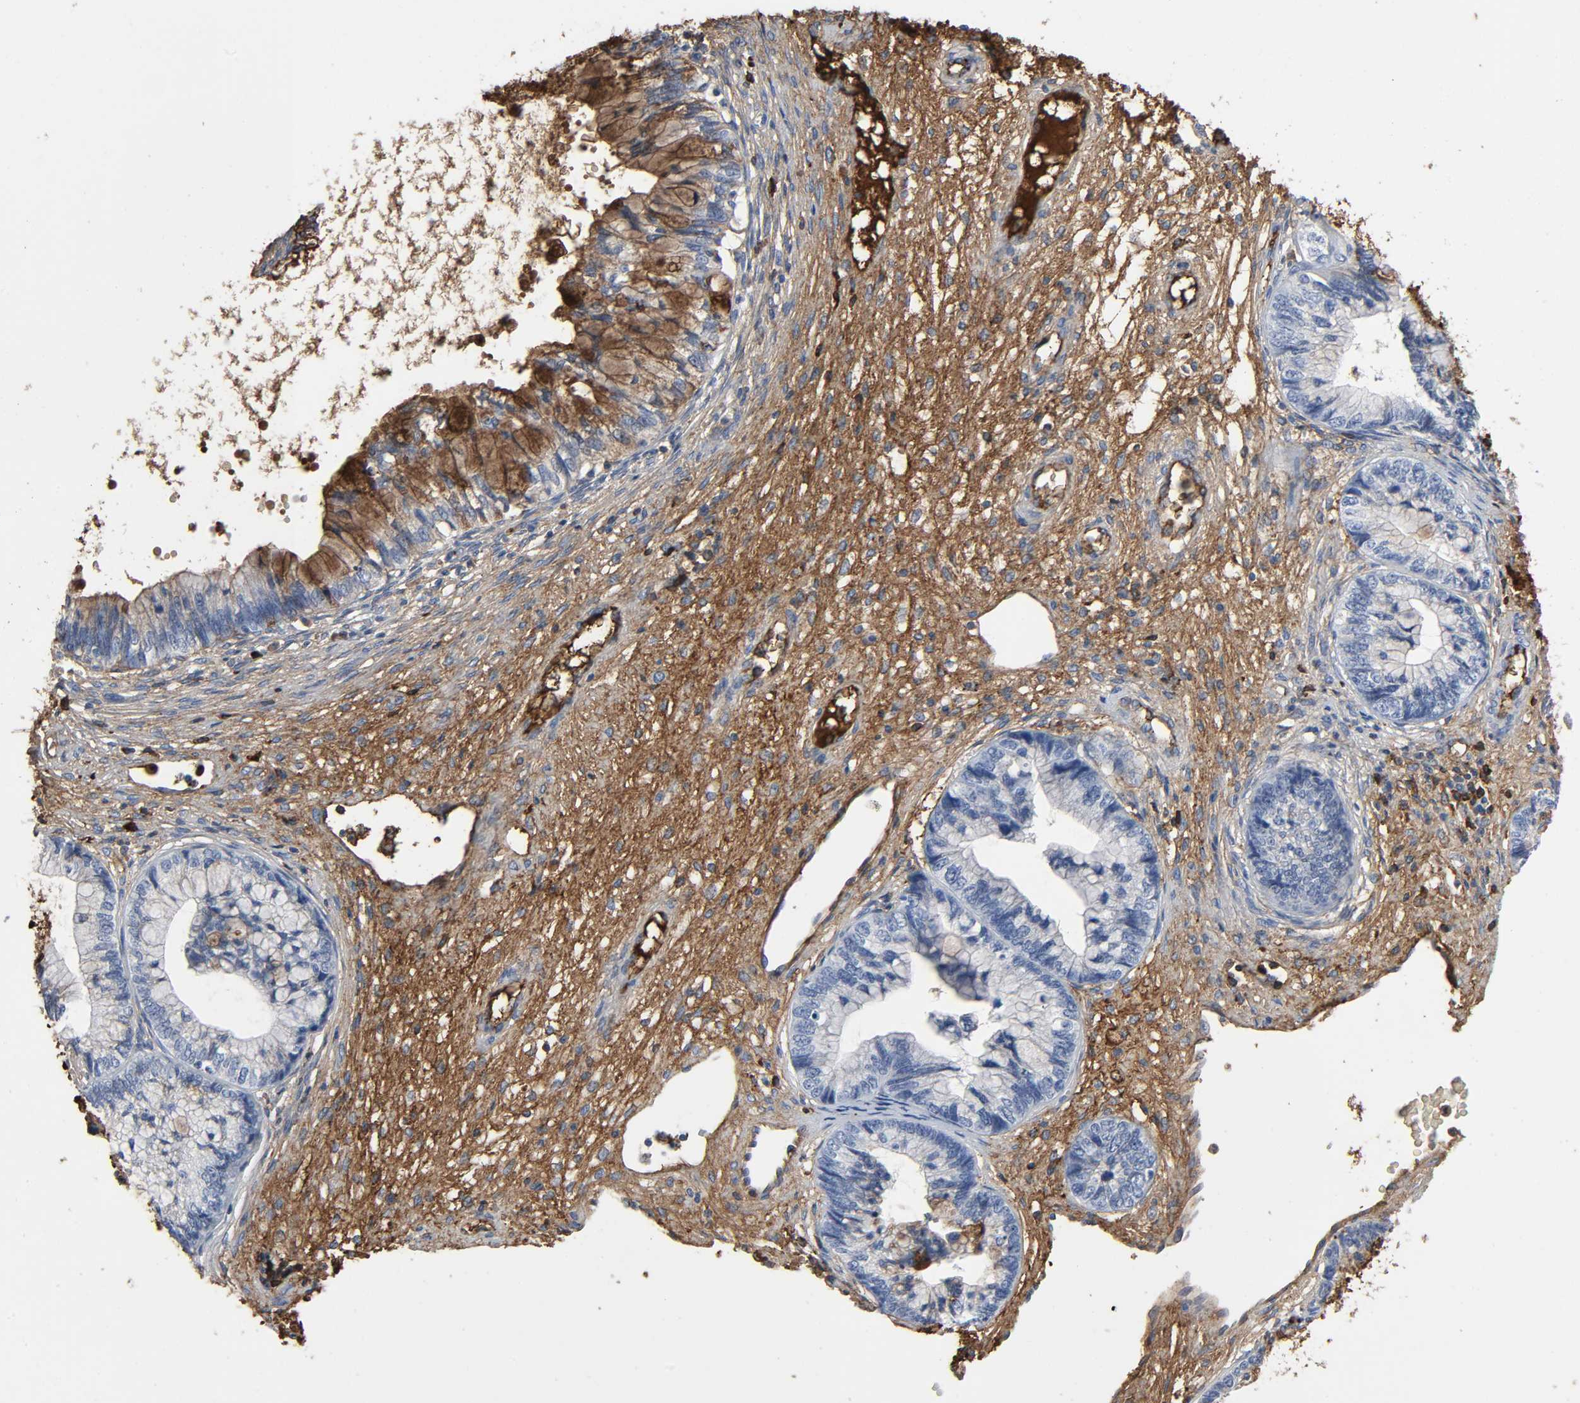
{"staining": {"intensity": "moderate", "quantity": "25%-75%", "location": "cytoplasmic/membranous"}, "tissue": "cervical cancer", "cell_type": "Tumor cells", "image_type": "cancer", "snomed": [{"axis": "morphology", "description": "Adenocarcinoma, NOS"}, {"axis": "topography", "description": "Cervix"}], "caption": "A brown stain labels moderate cytoplasmic/membranous positivity of a protein in cervical cancer (adenocarcinoma) tumor cells.", "gene": "C3", "patient": {"sex": "female", "age": 44}}